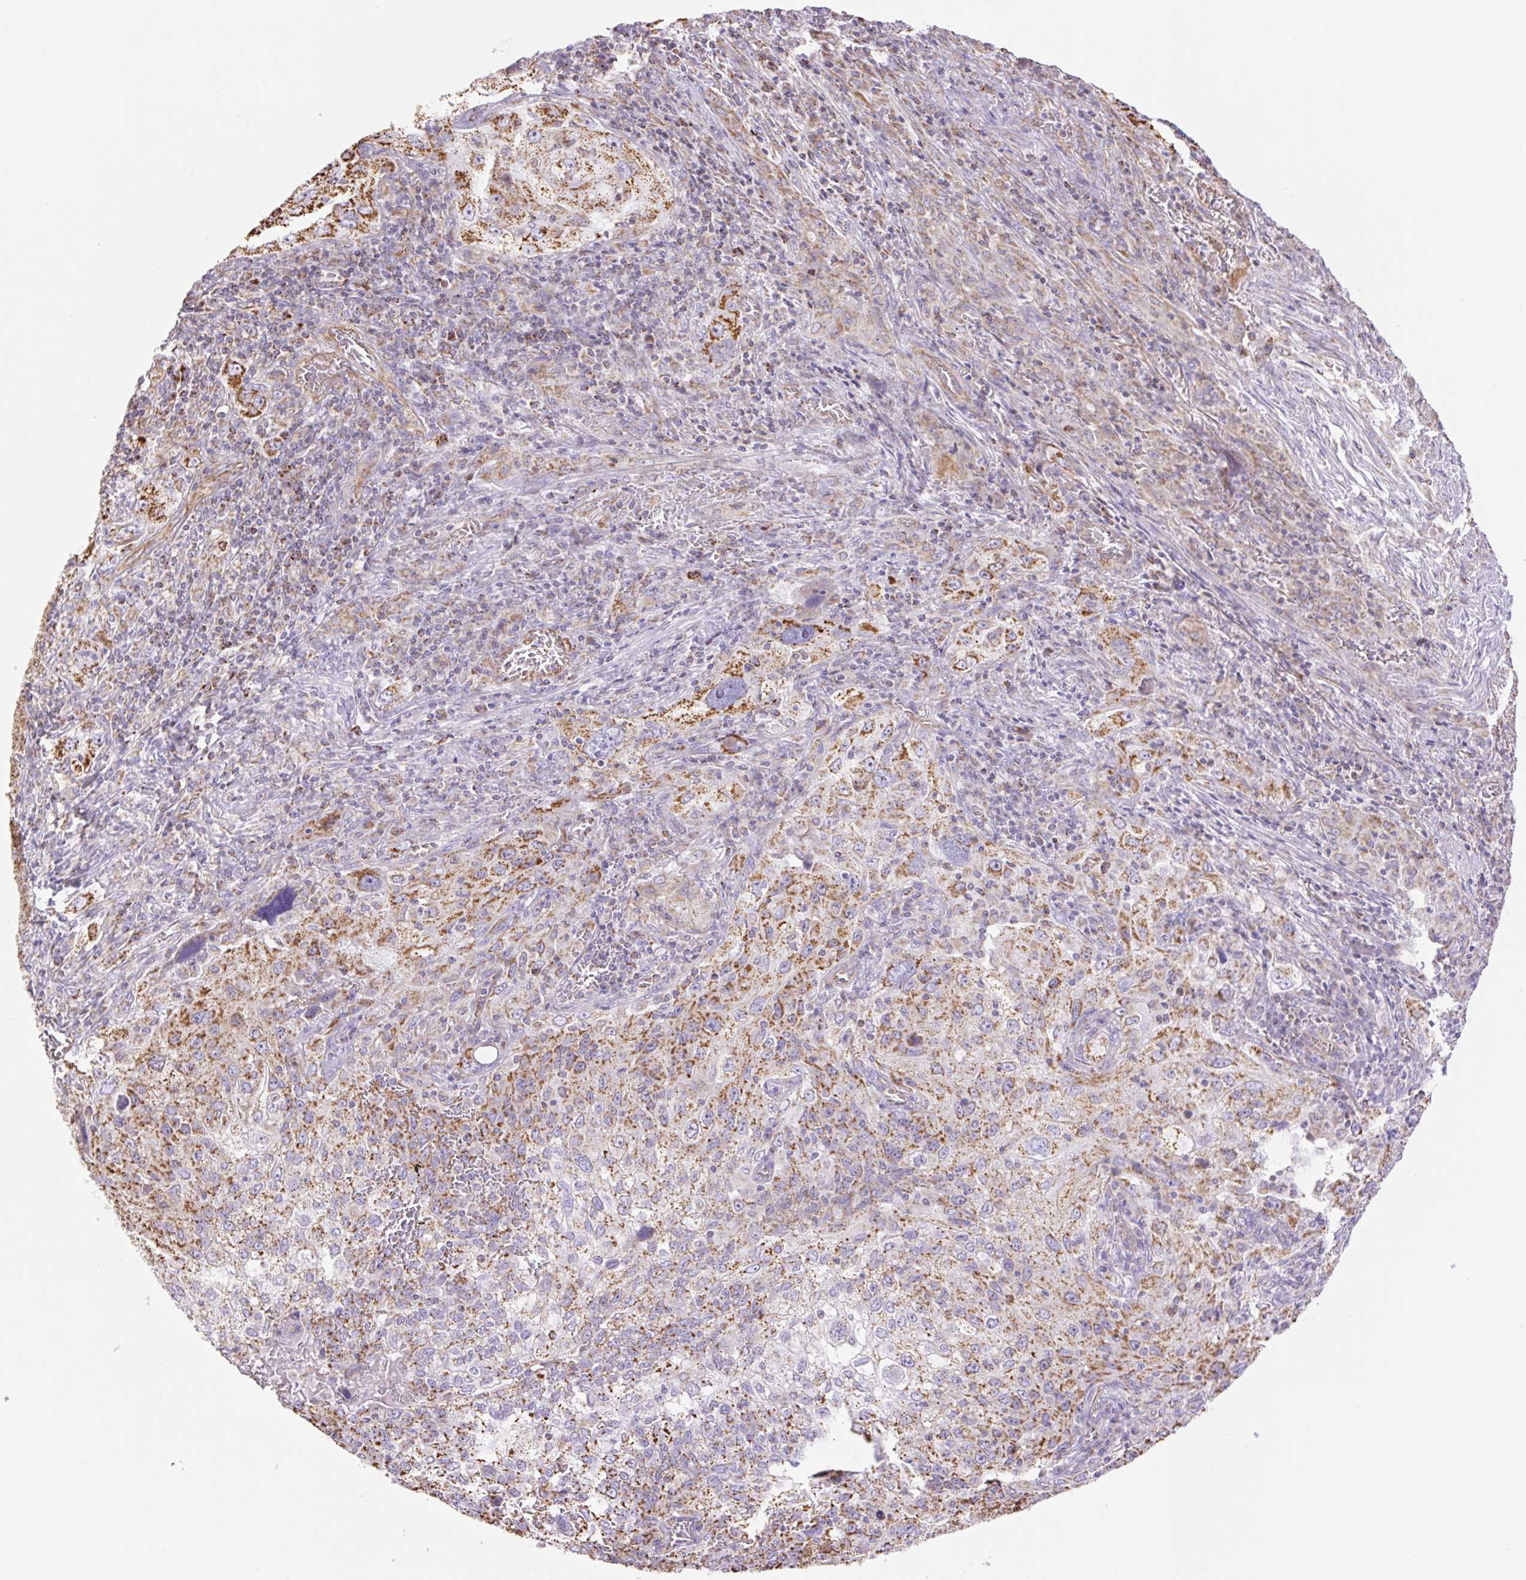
{"staining": {"intensity": "moderate", "quantity": ">75%", "location": "cytoplasmic/membranous"}, "tissue": "lung cancer", "cell_type": "Tumor cells", "image_type": "cancer", "snomed": [{"axis": "morphology", "description": "Squamous cell carcinoma, NOS"}, {"axis": "topography", "description": "Lung"}], "caption": "Protein staining of squamous cell carcinoma (lung) tissue exhibits moderate cytoplasmic/membranous positivity in about >75% of tumor cells. Immunohistochemistry (ihc) stains the protein in brown and the nuclei are stained blue.", "gene": "ESAM", "patient": {"sex": "female", "age": 69}}